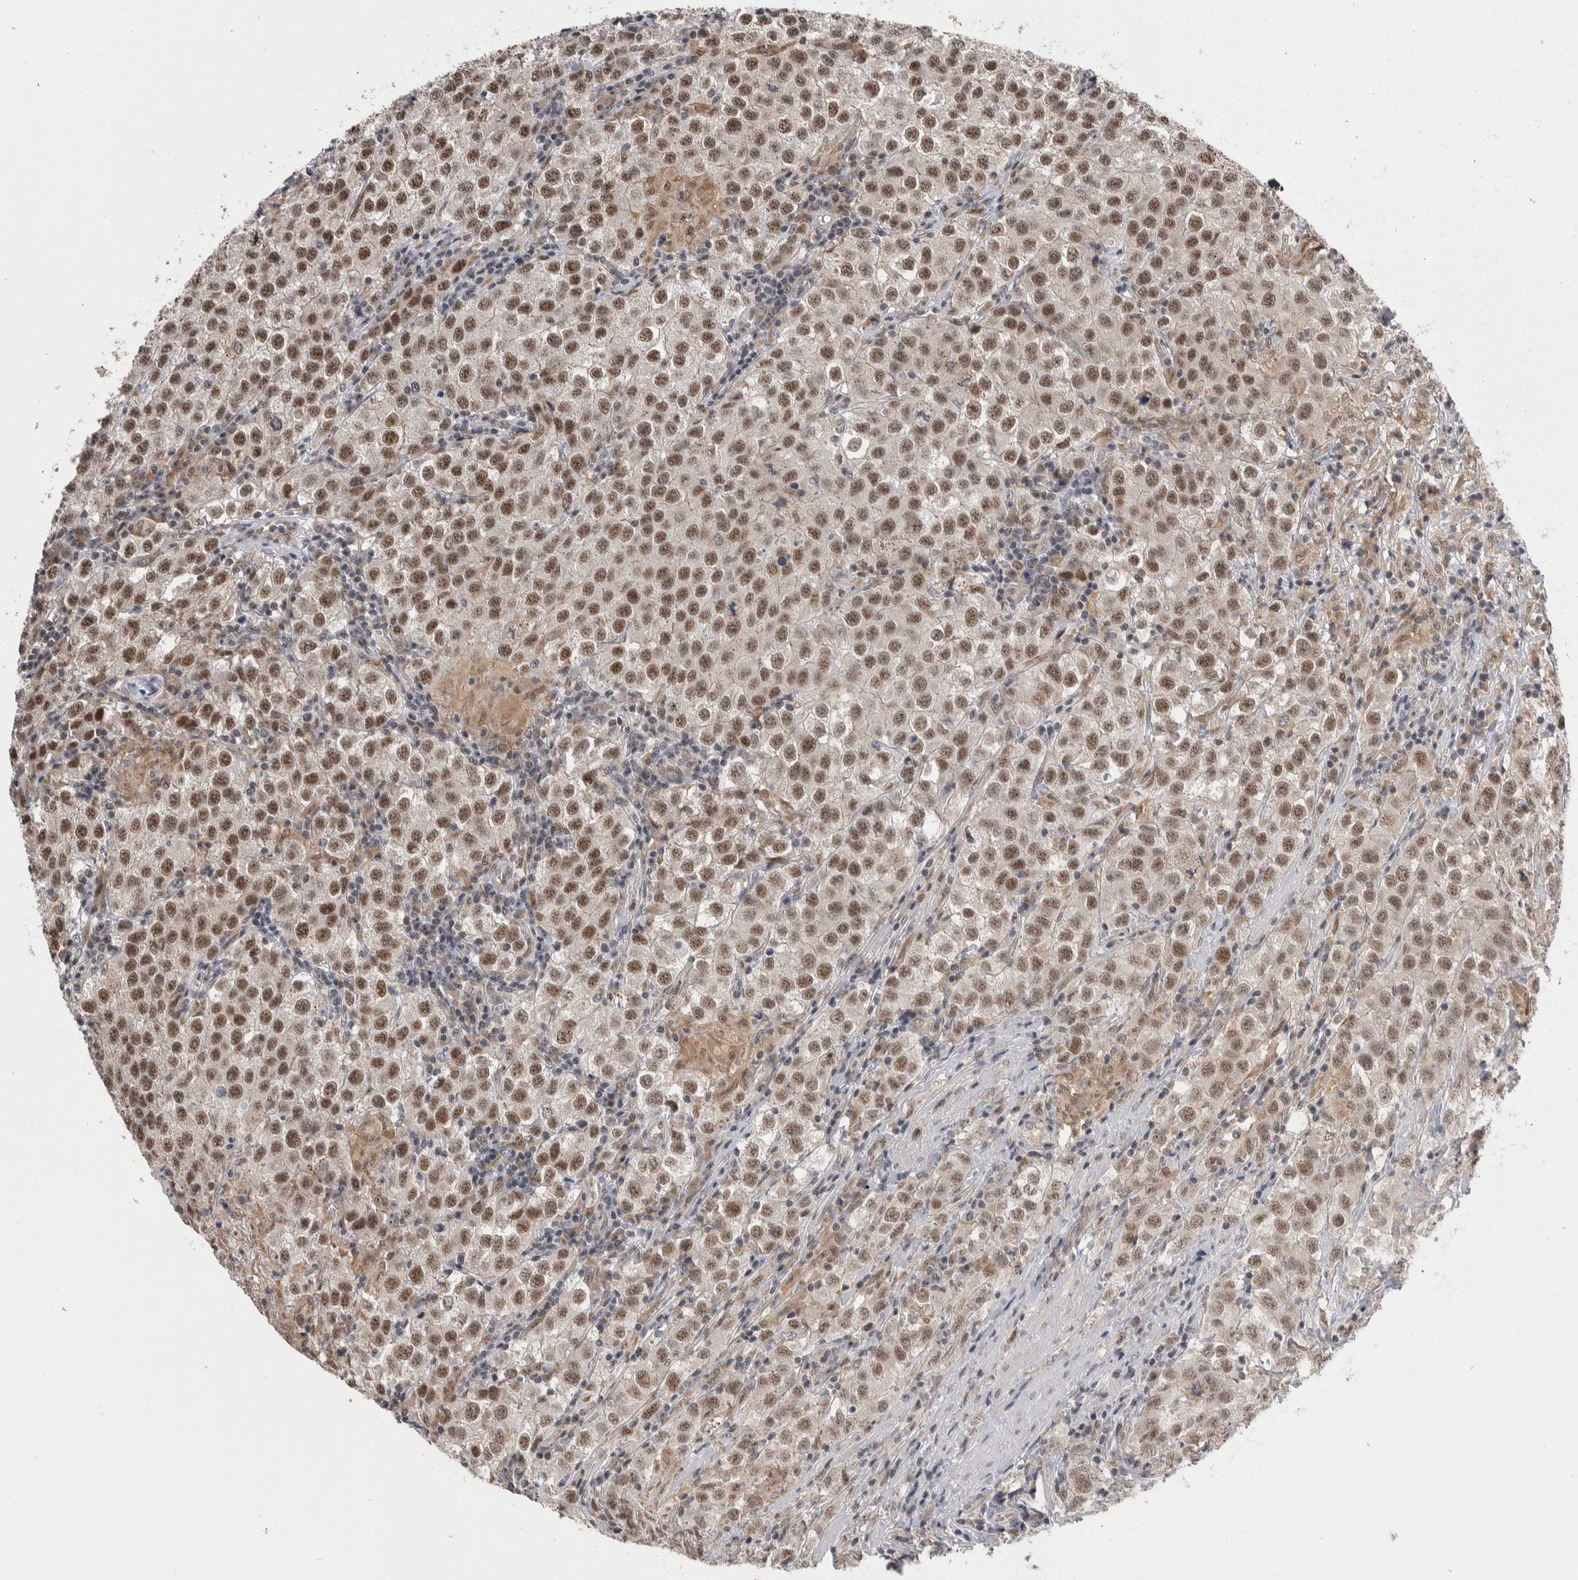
{"staining": {"intensity": "moderate", "quantity": ">75%", "location": "nuclear"}, "tissue": "testis cancer", "cell_type": "Tumor cells", "image_type": "cancer", "snomed": [{"axis": "morphology", "description": "Seminoma, NOS"}, {"axis": "morphology", "description": "Carcinoma, Embryonal, NOS"}, {"axis": "topography", "description": "Testis"}], "caption": "Immunohistochemistry micrograph of human testis embryonal carcinoma stained for a protein (brown), which shows medium levels of moderate nuclear staining in about >75% of tumor cells.", "gene": "PRDM4", "patient": {"sex": "male", "age": 43}}